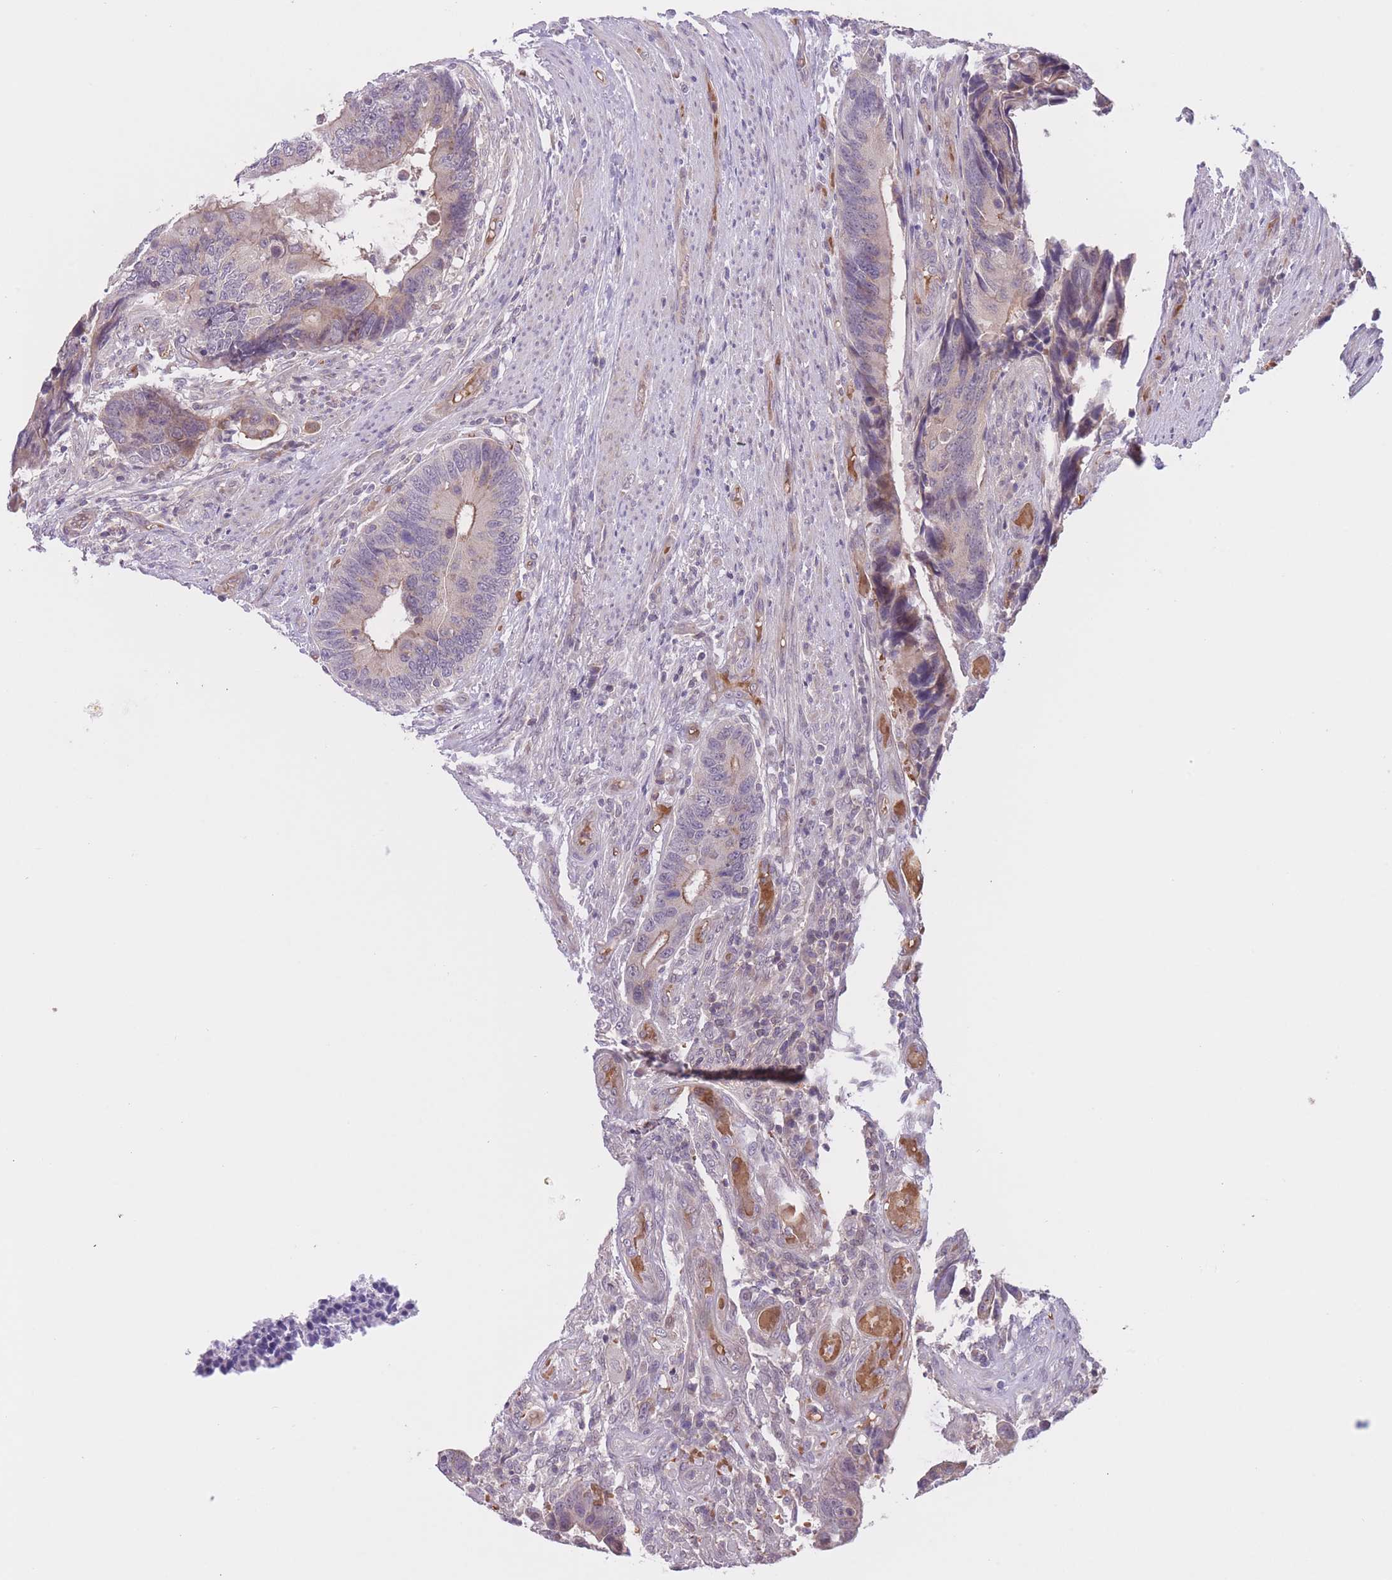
{"staining": {"intensity": "weak", "quantity": "<25%", "location": "cytoplasmic/membranous"}, "tissue": "colorectal cancer", "cell_type": "Tumor cells", "image_type": "cancer", "snomed": [{"axis": "morphology", "description": "Adenocarcinoma, NOS"}, {"axis": "topography", "description": "Colon"}], "caption": "Colorectal cancer stained for a protein using IHC reveals no expression tumor cells.", "gene": "FUT5", "patient": {"sex": "male", "age": 87}}